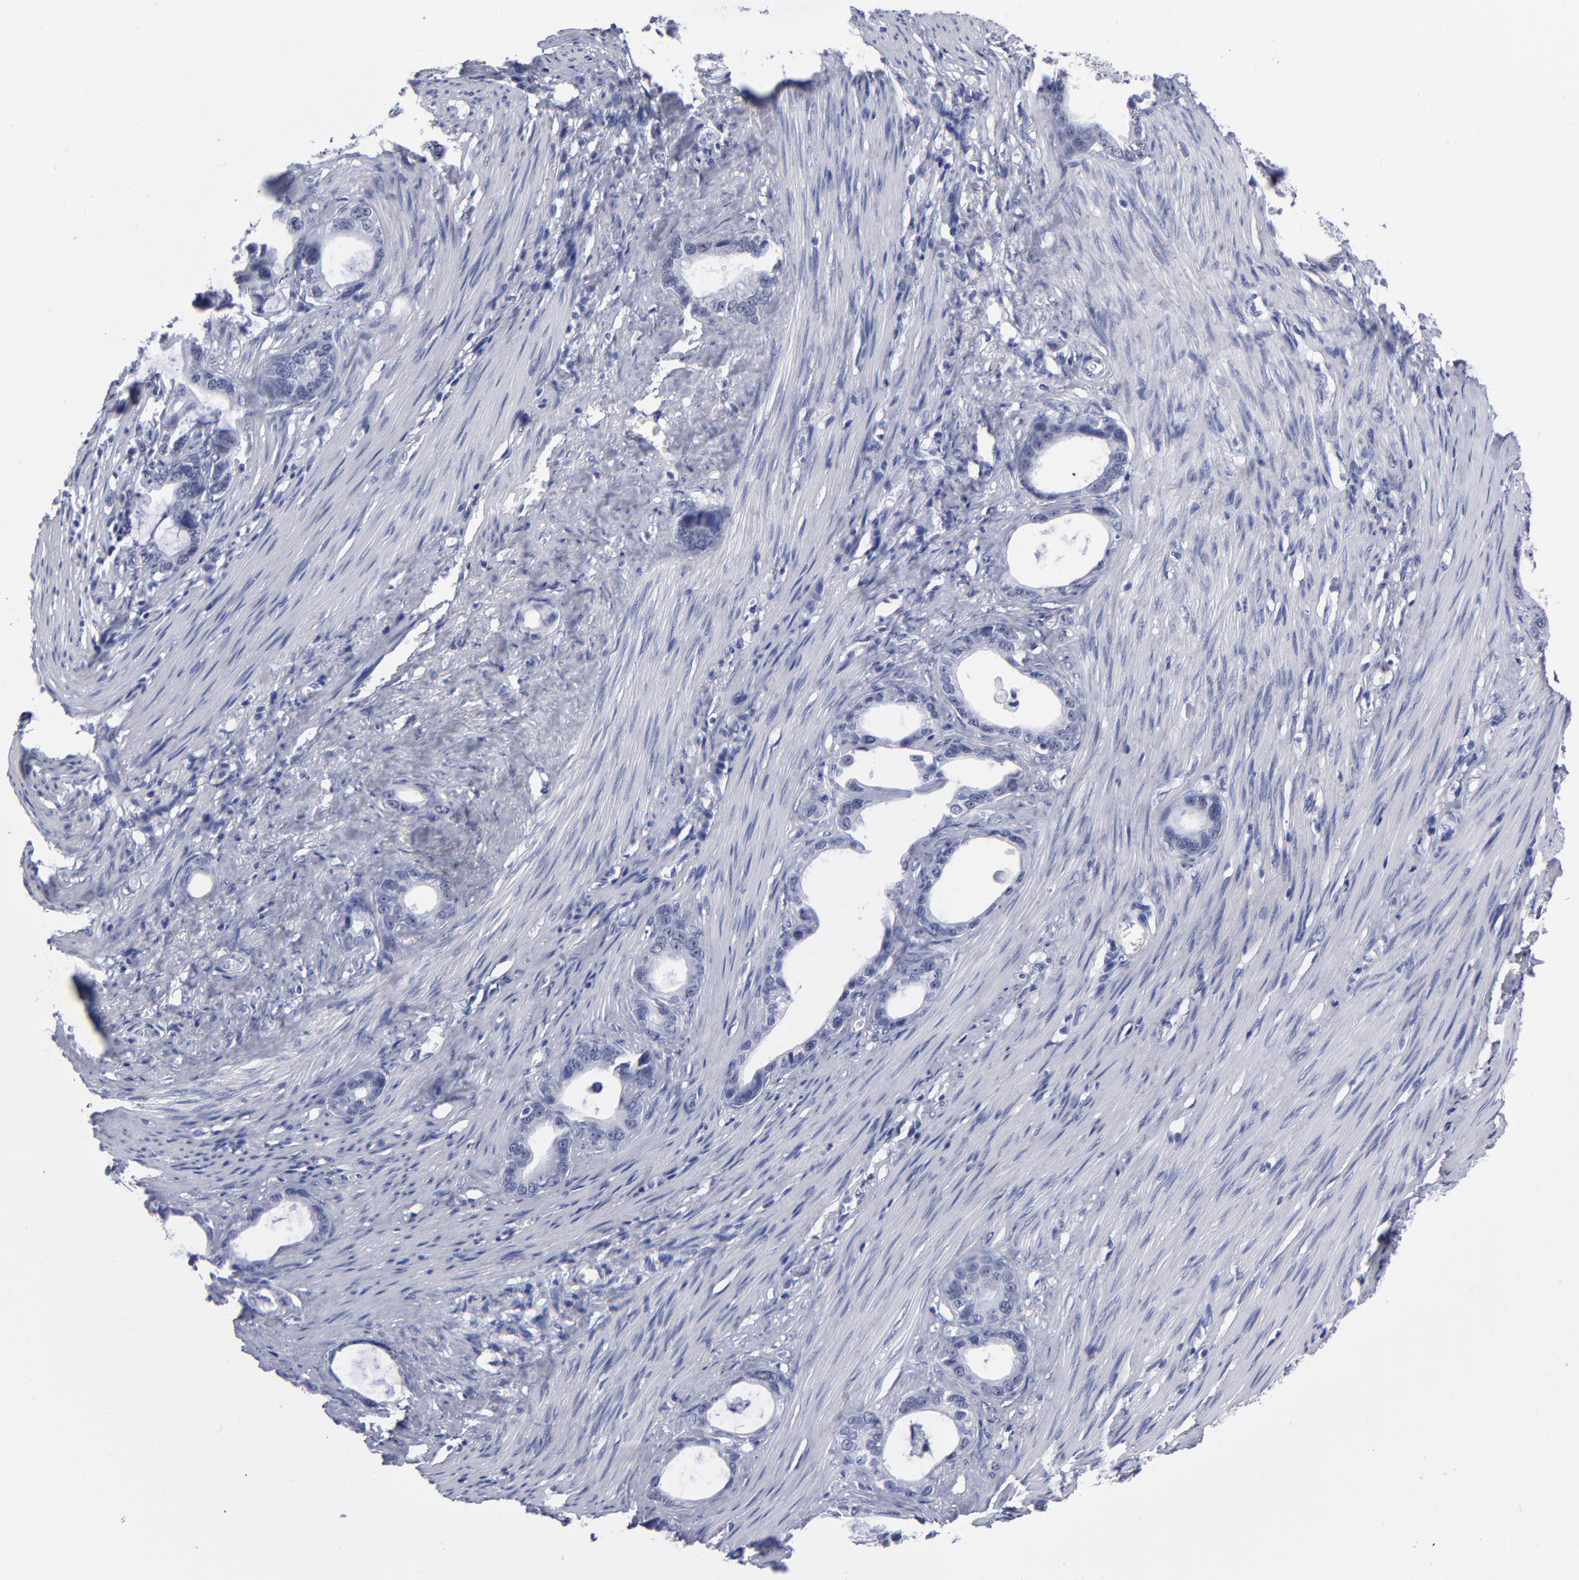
{"staining": {"intensity": "negative", "quantity": "none", "location": "none"}, "tissue": "stomach cancer", "cell_type": "Tumor cells", "image_type": "cancer", "snomed": [{"axis": "morphology", "description": "Adenocarcinoma, NOS"}, {"axis": "topography", "description": "Stomach"}], "caption": "High power microscopy histopathology image of an immunohistochemistry (IHC) micrograph of stomach adenocarcinoma, revealing no significant staining in tumor cells.", "gene": "SNRPB", "patient": {"sex": "female", "age": 75}}